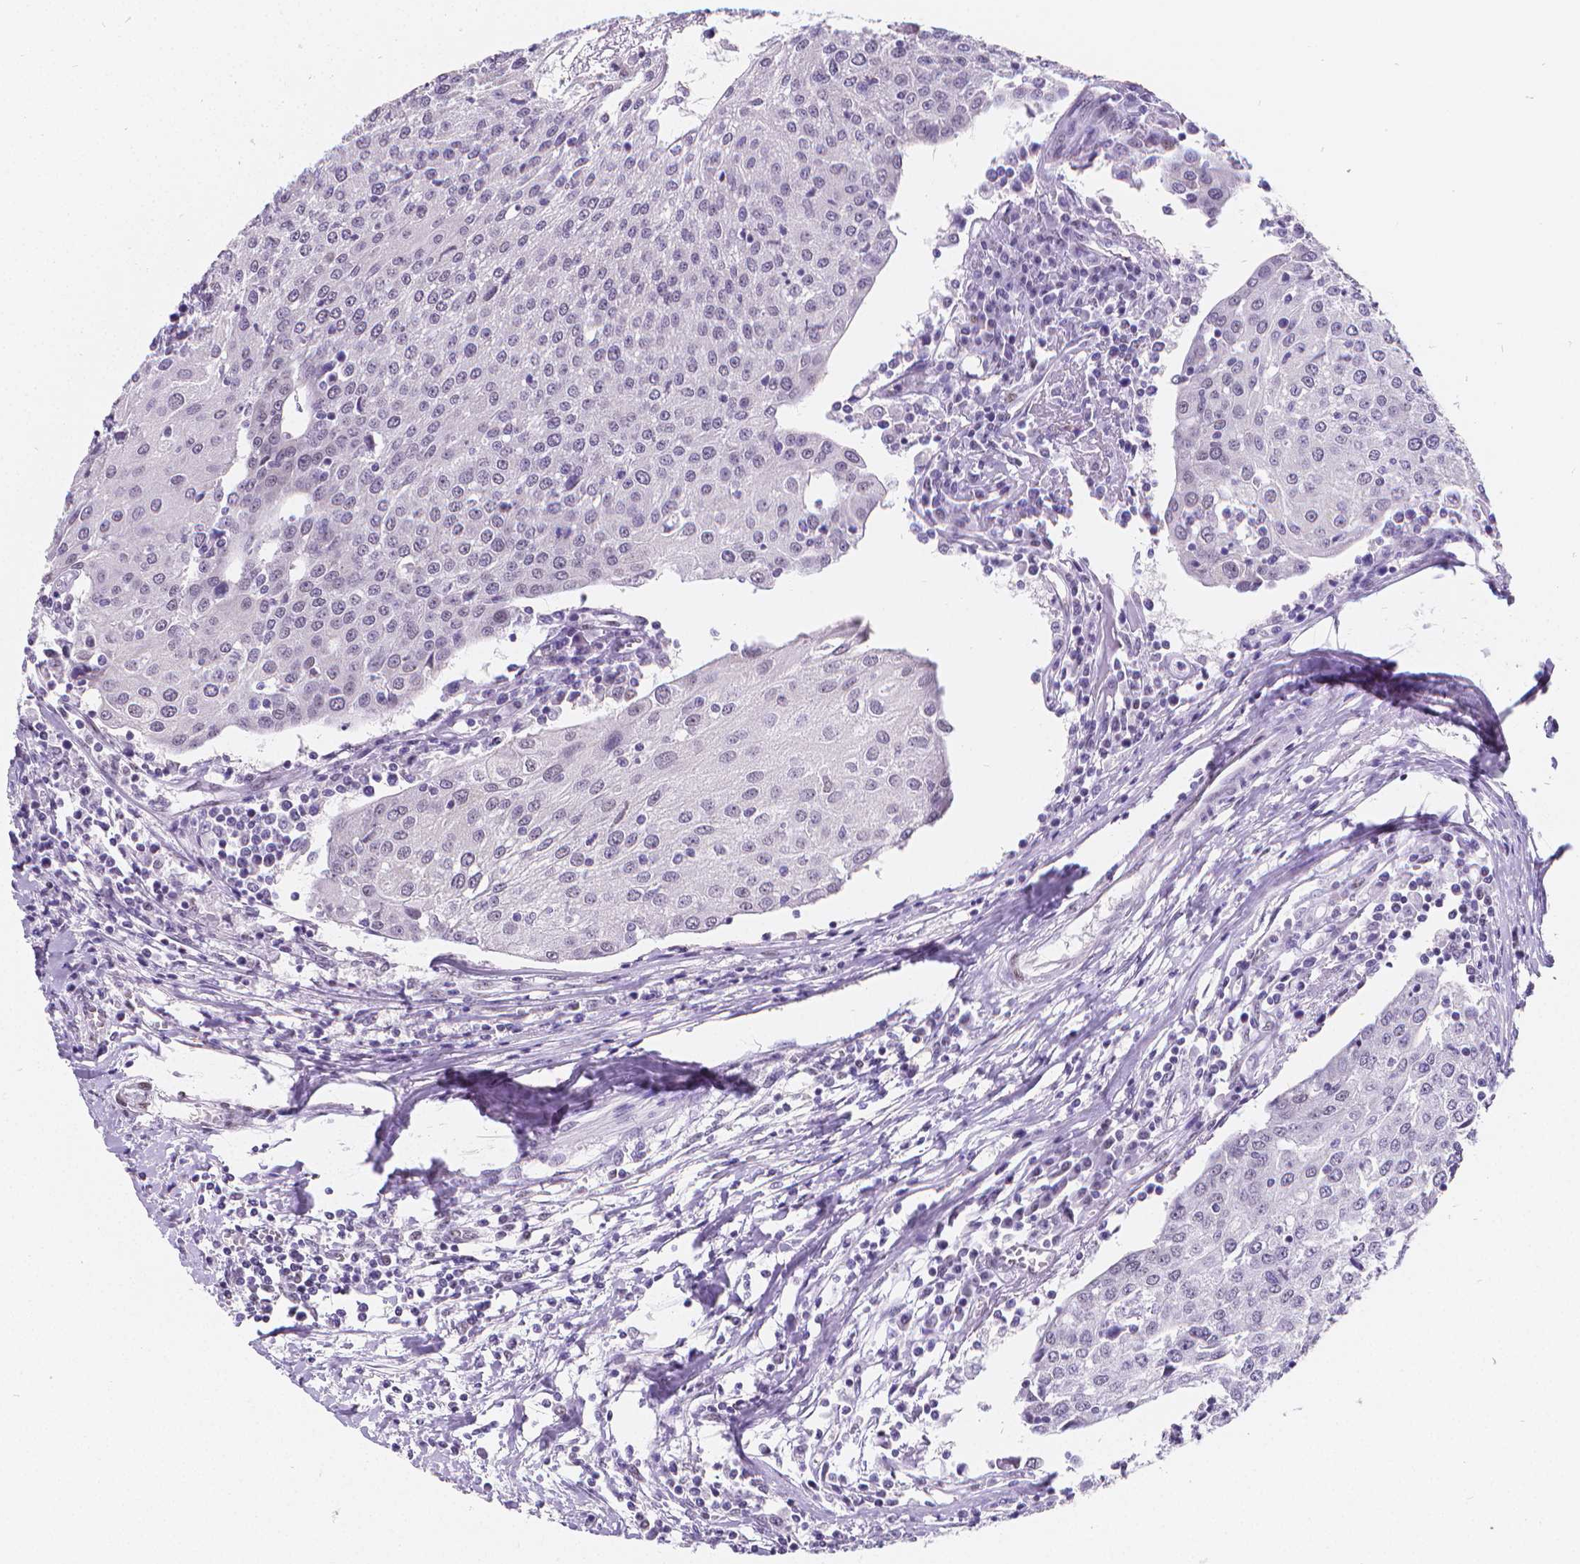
{"staining": {"intensity": "negative", "quantity": "none", "location": "none"}, "tissue": "urothelial cancer", "cell_type": "Tumor cells", "image_type": "cancer", "snomed": [{"axis": "morphology", "description": "Urothelial carcinoma, High grade"}, {"axis": "topography", "description": "Urinary bladder"}], "caption": "IHC of high-grade urothelial carcinoma reveals no positivity in tumor cells.", "gene": "MEF2C", "patient": {"sex": "female", "age": 85}}